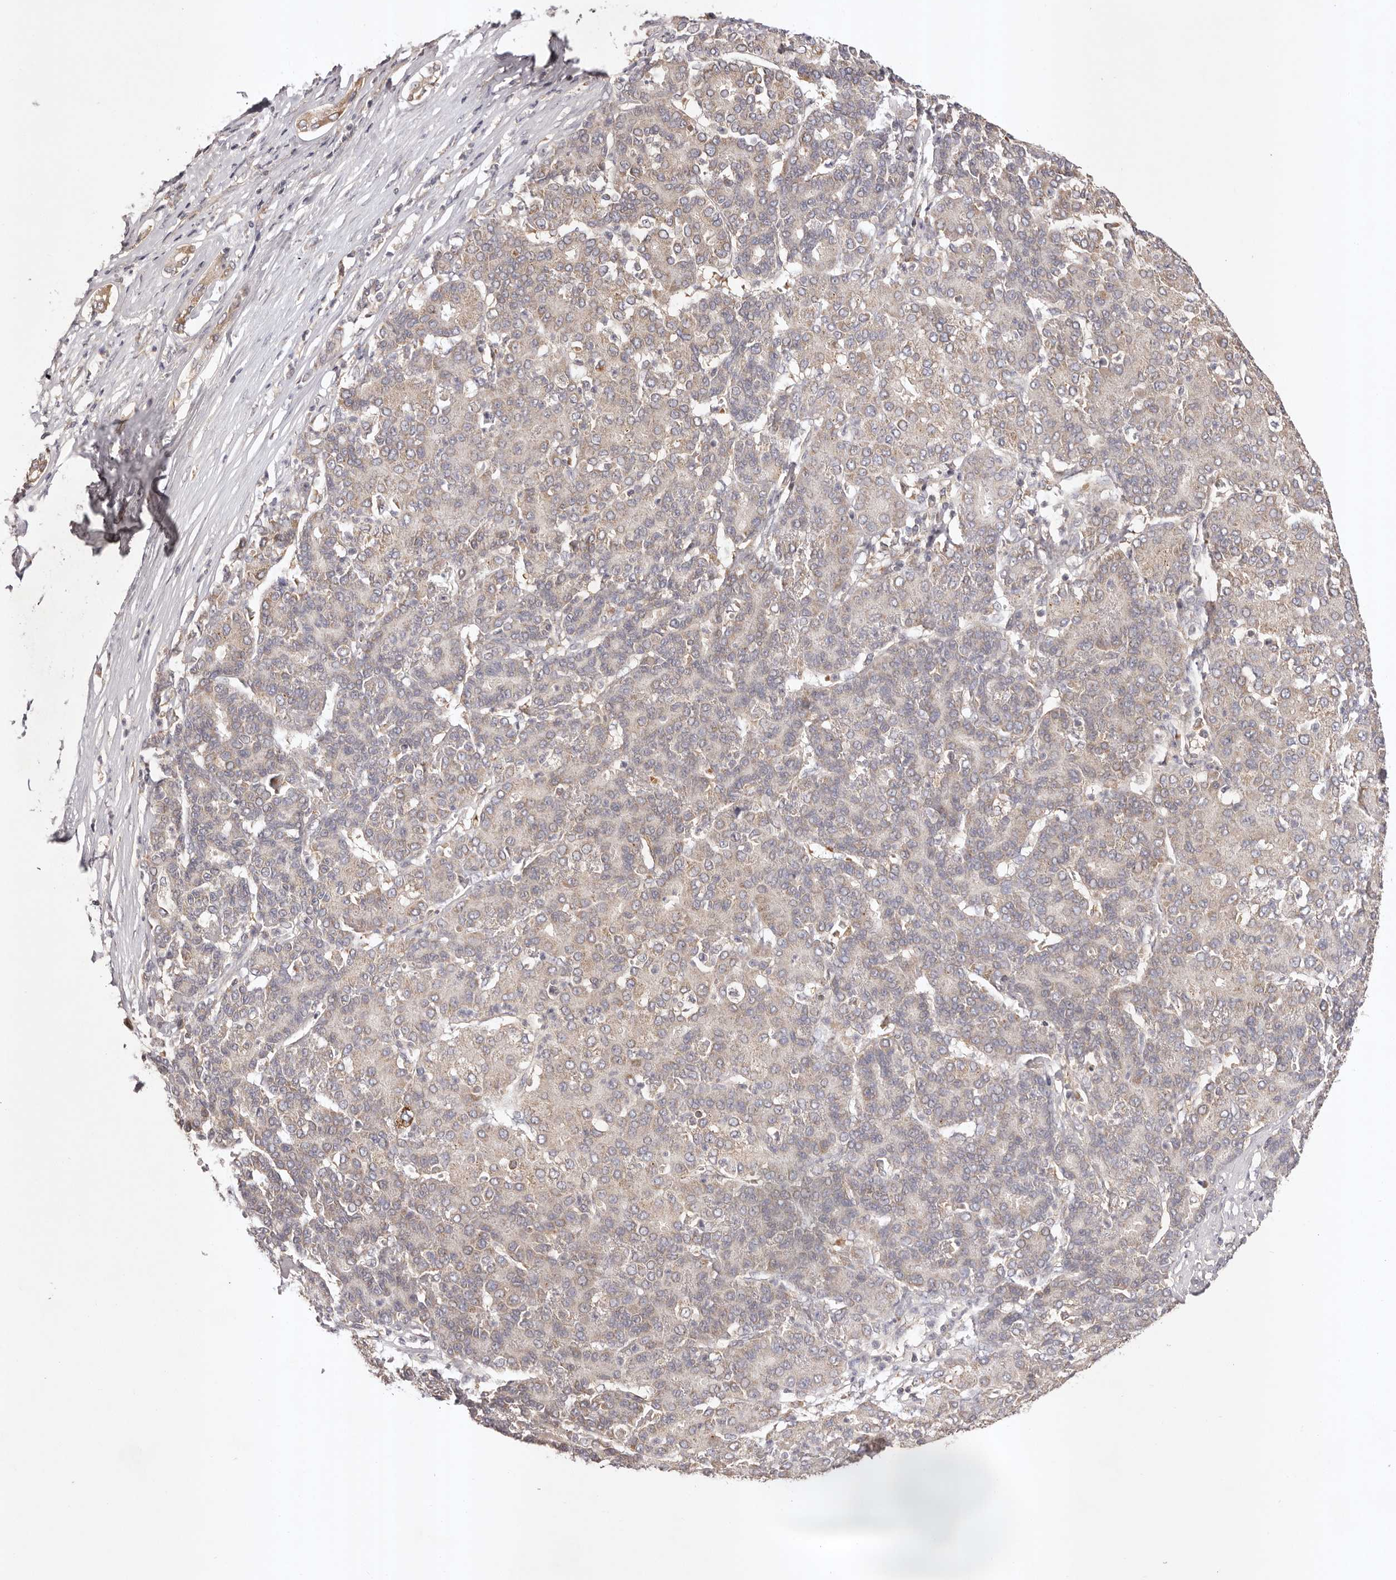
{"staining": {"intensity": "weak", "quantity": "<25%", "location": "cytoplasmic/membranous"}, "tissue": "liver cancer", "cell_type": "Tumor cells", "image_type": "cancer", "snomed": [{"axis": "morphology", "description": "Carcinoma, Hepatocellular, NOS"}, {"axis": "topography", "description": "Liver"}], "caption": "Human liver cancer (hepatocellular carcinoma) stained for a protein using immunohistochemistry shows no positivity in tumor cells.", "gene": "UBR2", "patient": {"sex": "male", "age": 65}}